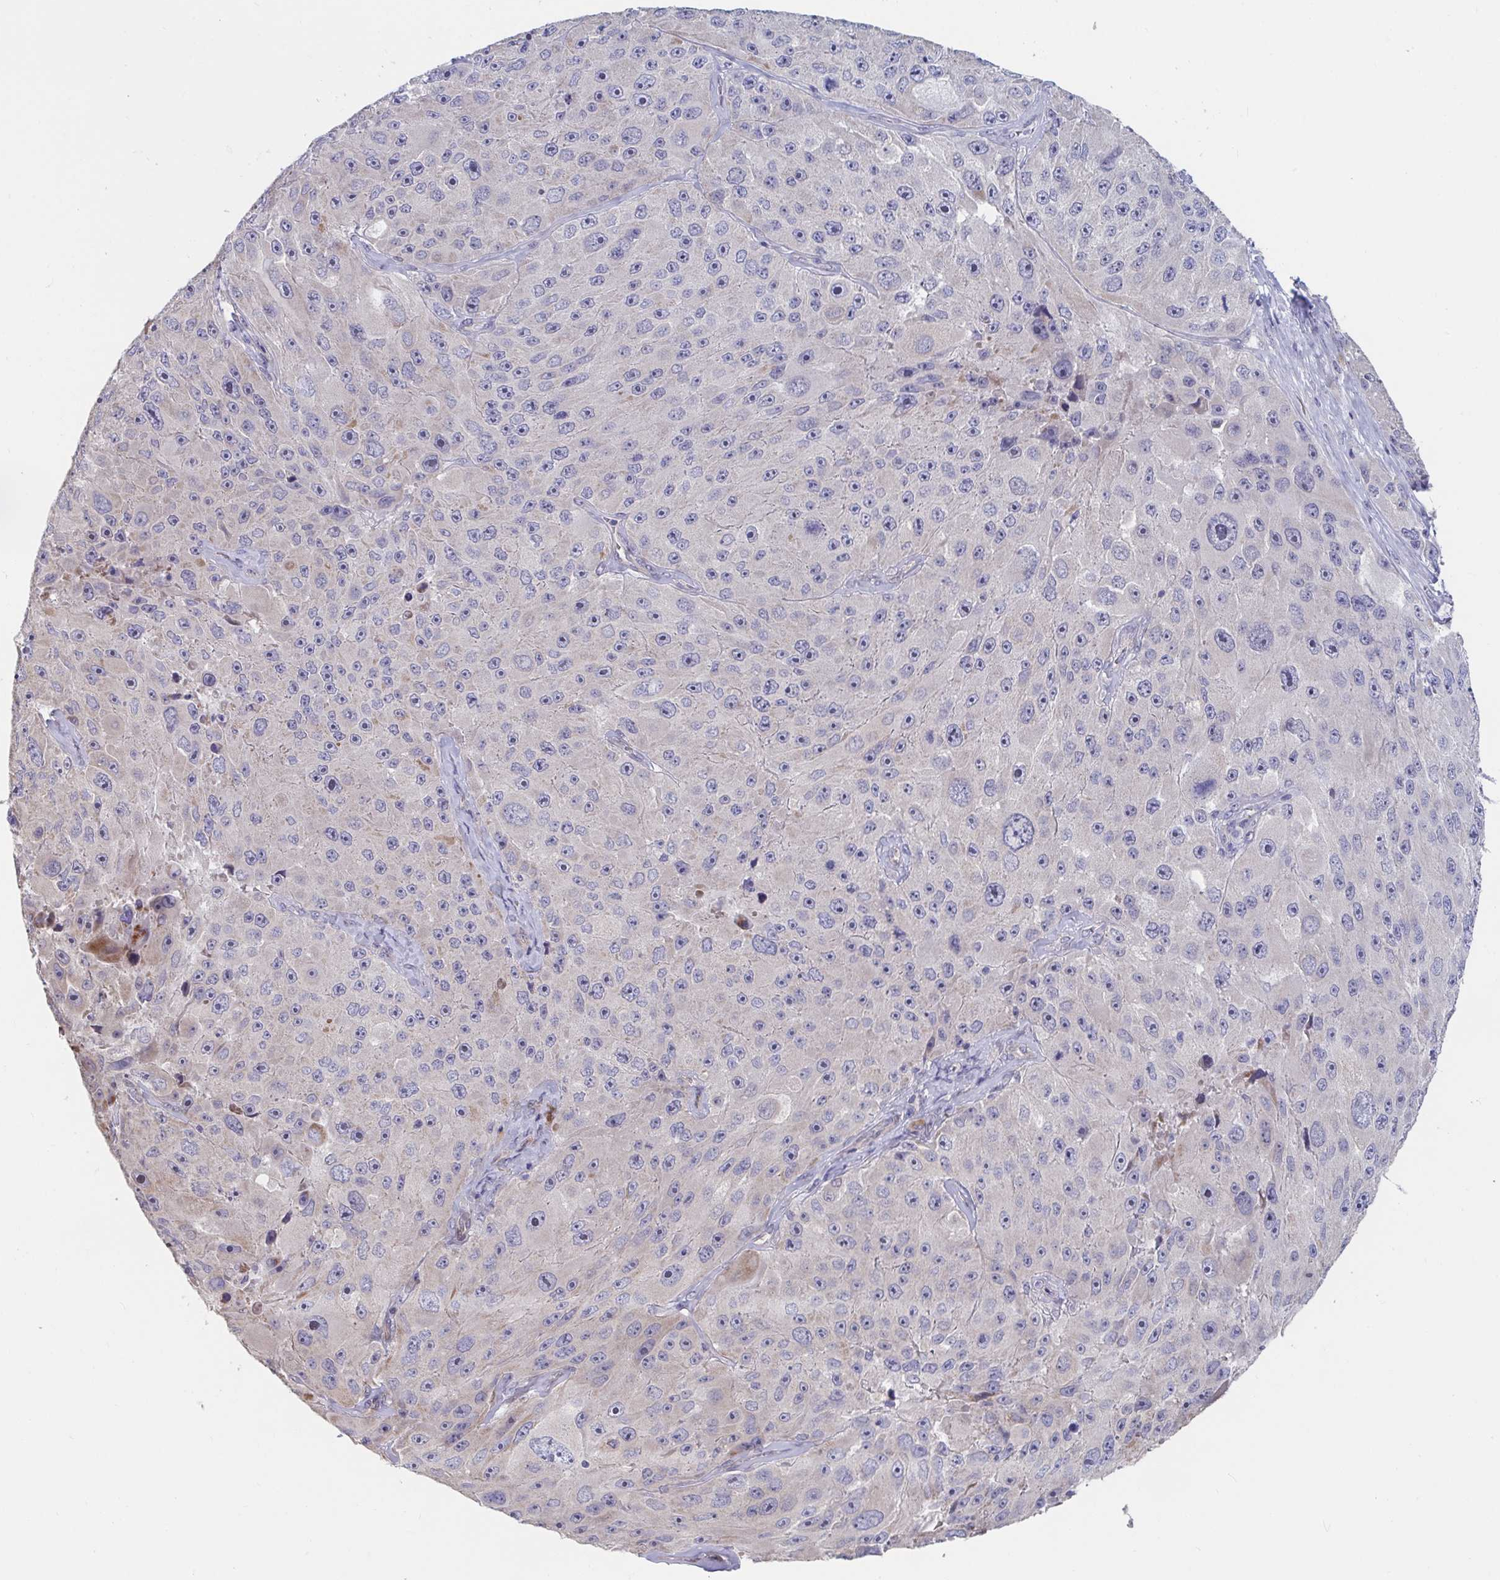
{"staining": {"intensity": "negative", "quantity": "none", "location": "none"}, "tissue": "melanoma", "cell_type": "Tumor cells", "image_type": "cancer", "snomed": [{"axis": "morphology", "description": "Malignant melanoma, Metastatic site"}, {"axis": "topography", "description": "Lymph node"}], "caption": "Protein analysis of melanoma shows no significant staining in tumor cells.", "gene": "FAM156B", "patient": {"sex": "male", "age": 62}}